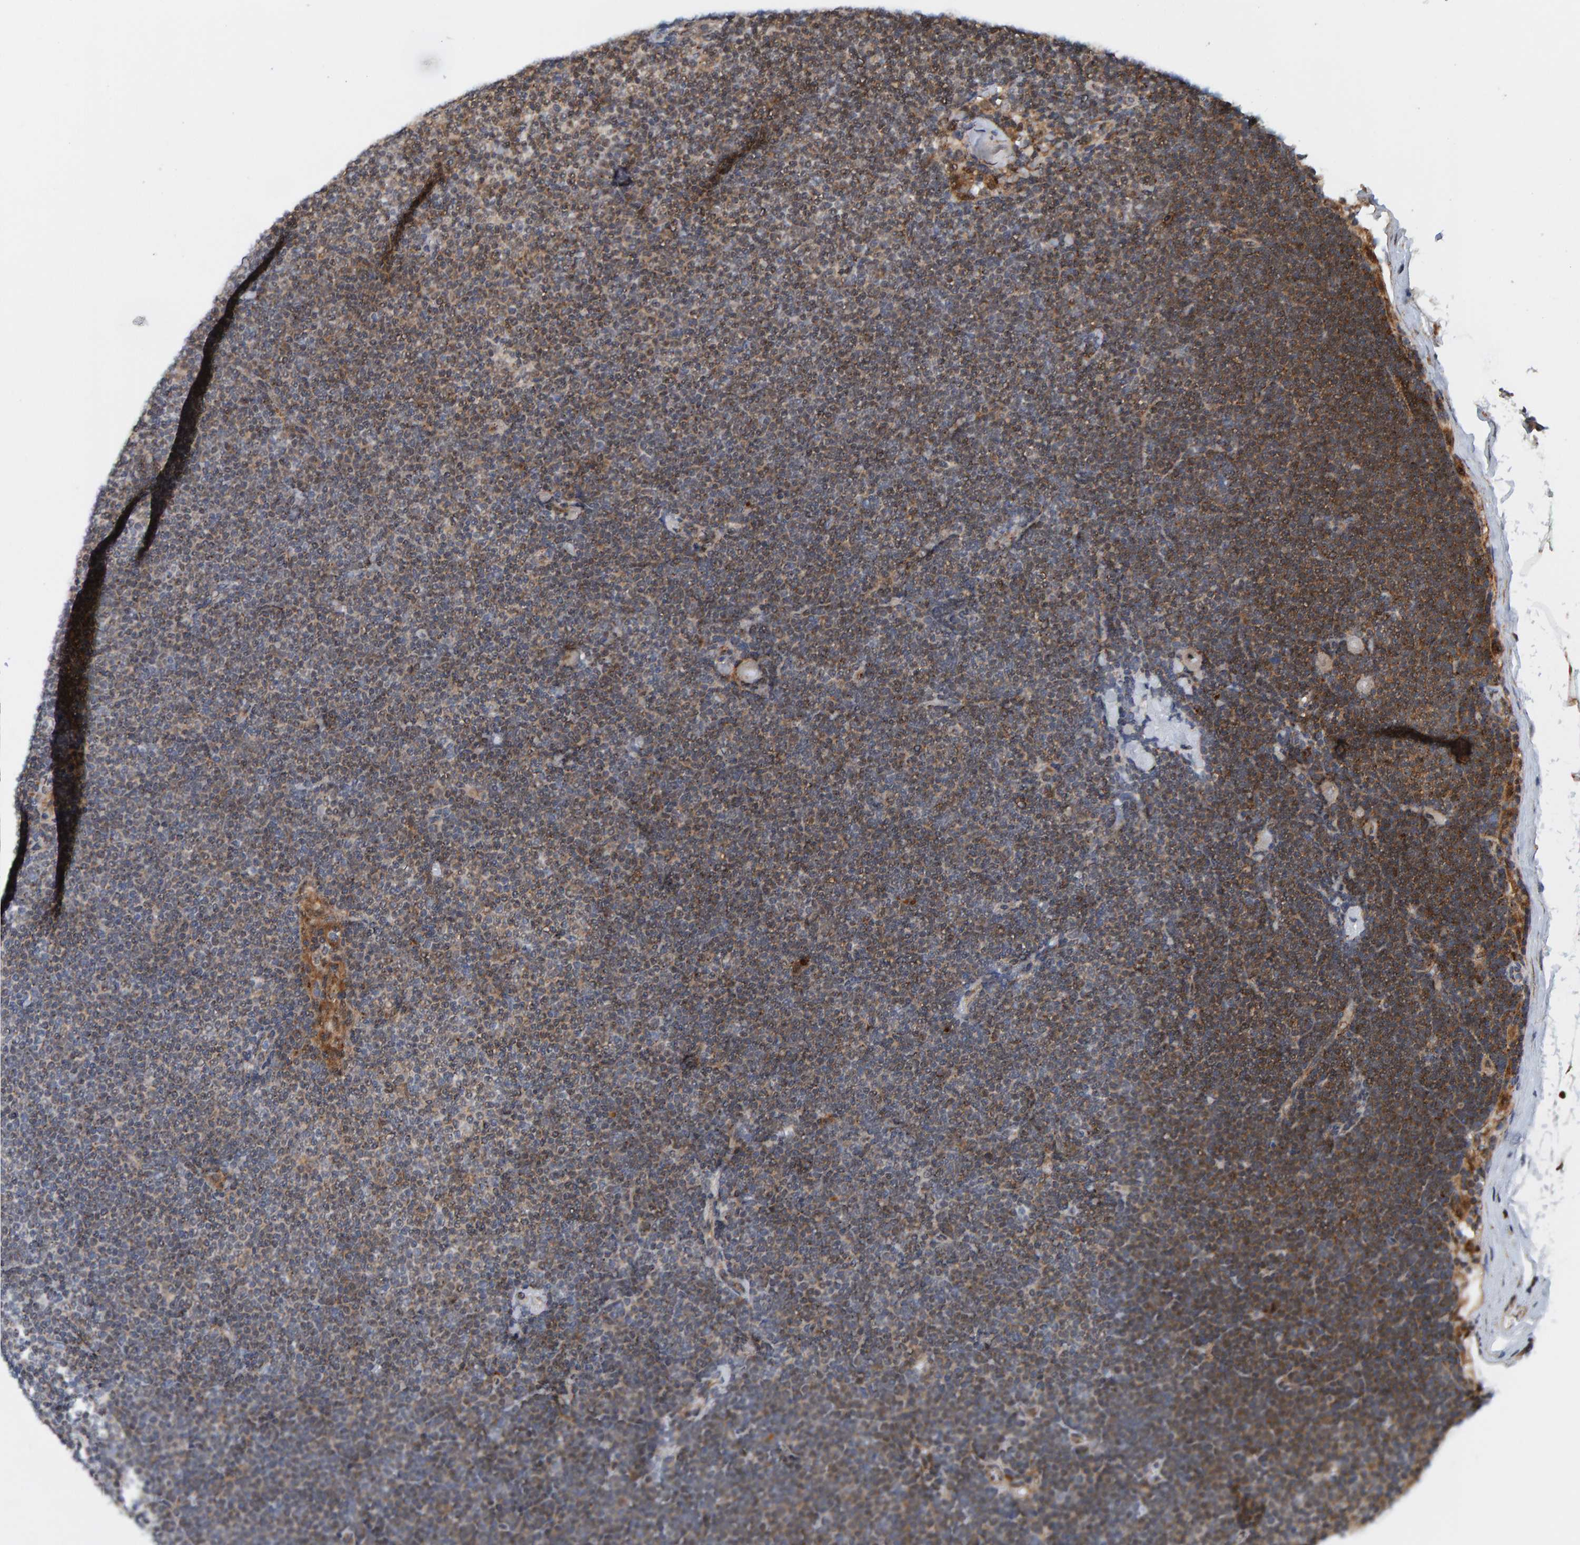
{"staining": {"intensity": "weak", "quantity": "25%-75%", "location": "cytoplasmic/membranous"}, "tissue": "lymphoma", "cell_type": "Tumor cells", "image_type": "cancer", "snomed": [{"axis": "morphology", "description": "Malignant lymphoma, non-Hodgkin's type, Low grade"}, {"axis": "topography", "description": "Lymph node"}], "caption": "IHC (DAB) staining of lymphoma shows weak cytoplasmic/membranous protein staining in approximately 25%-75% of tumor cells. Nuclei are stained in blue.", "gene": "CCDC25", "patient": {"sex": "female", "age": 53}}